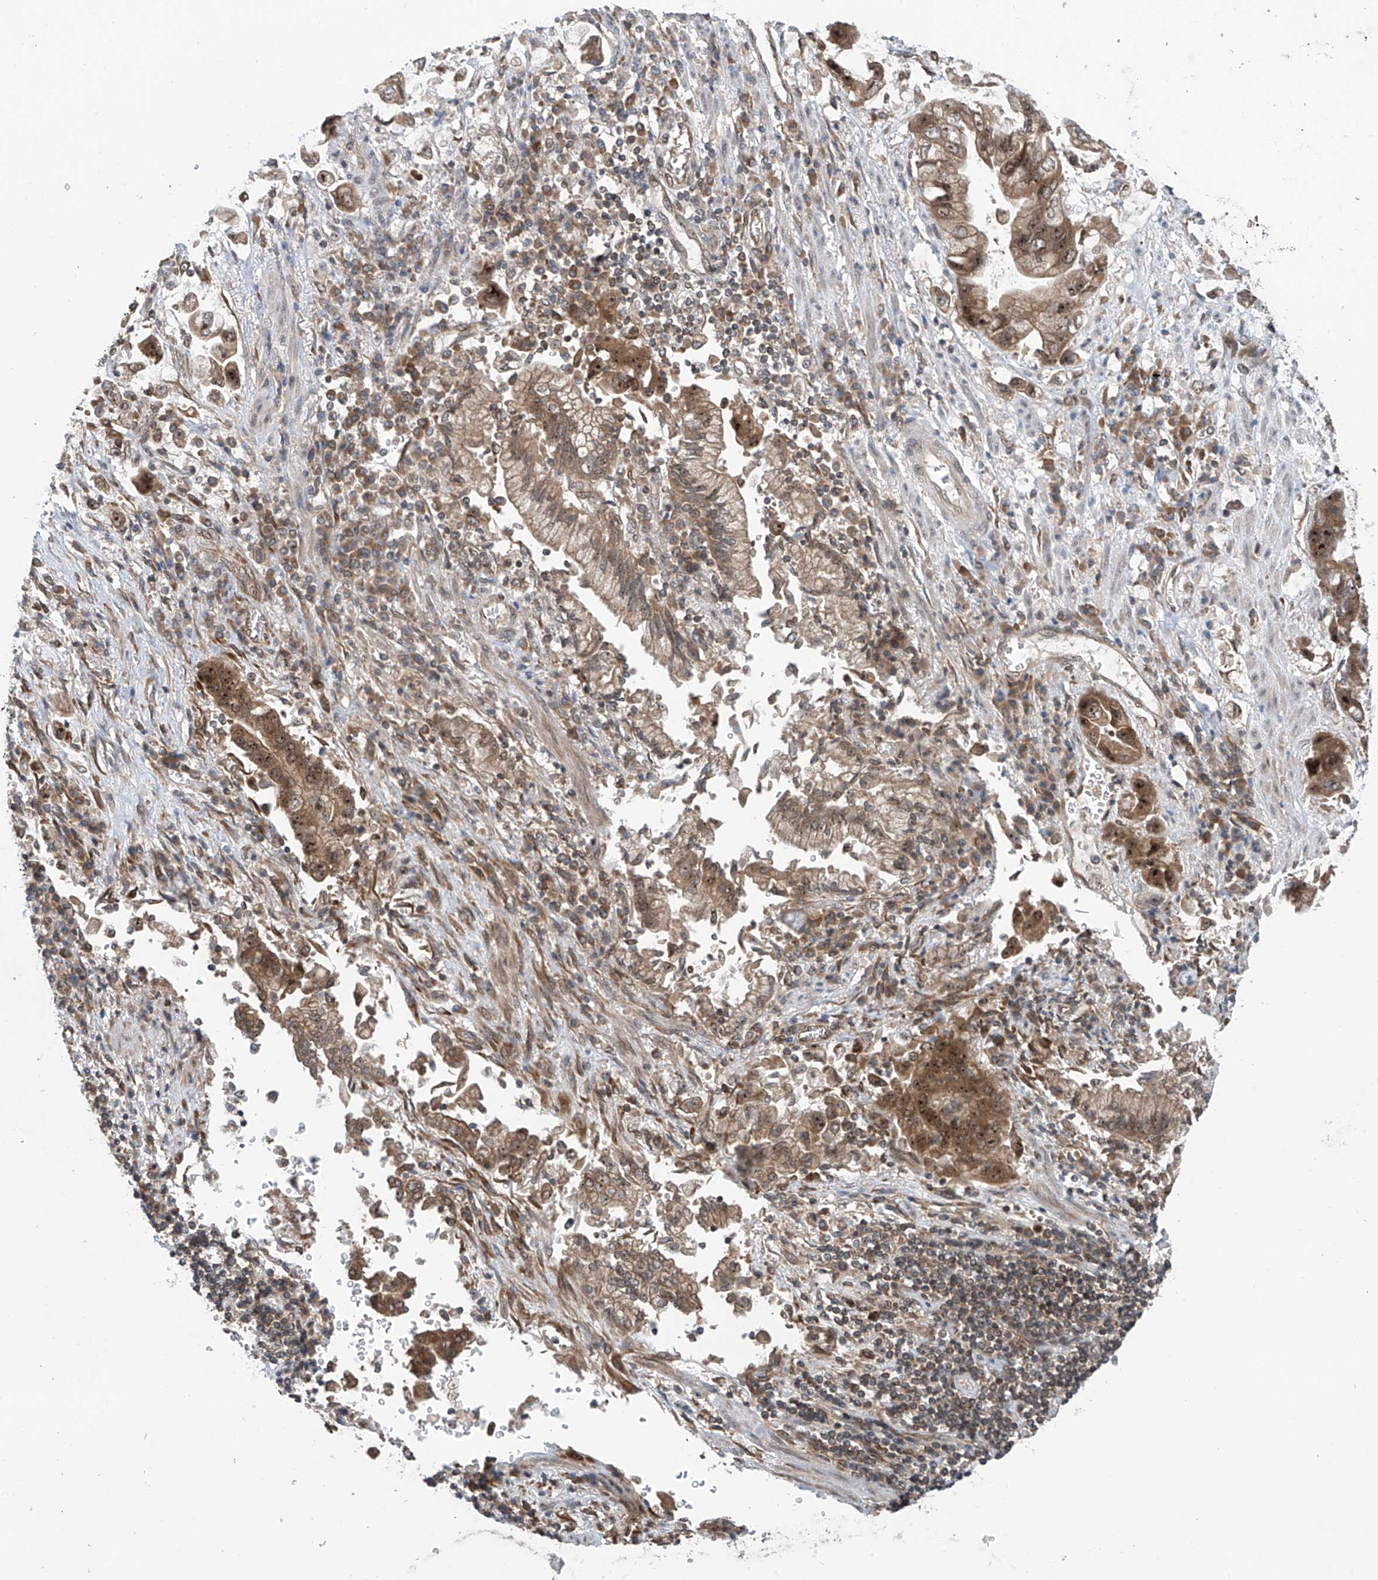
{"staining": {"intensity": "moderate", "quantity": ">75%", "location": "cytoplasmic/membranous,nuclear"}, "tissue": "stomach cancer", "cell_type": "Tumor cells", "image_type": "cancer", "snomed": [{"axis": "morphology", "description": "Adenocarcinoma, NOS"}, {"axis": "topography", "description": "Stomach"}], "caption": "This image demonstrates immunohistochemistry staining of human stomach adenocarcinoma, with medium moderate cytoplasmic/membranous and nuclear staining in about >75% of tumor cells.", "gene": "C1orf131", "patient": {"sex": "male", "age": 62}}